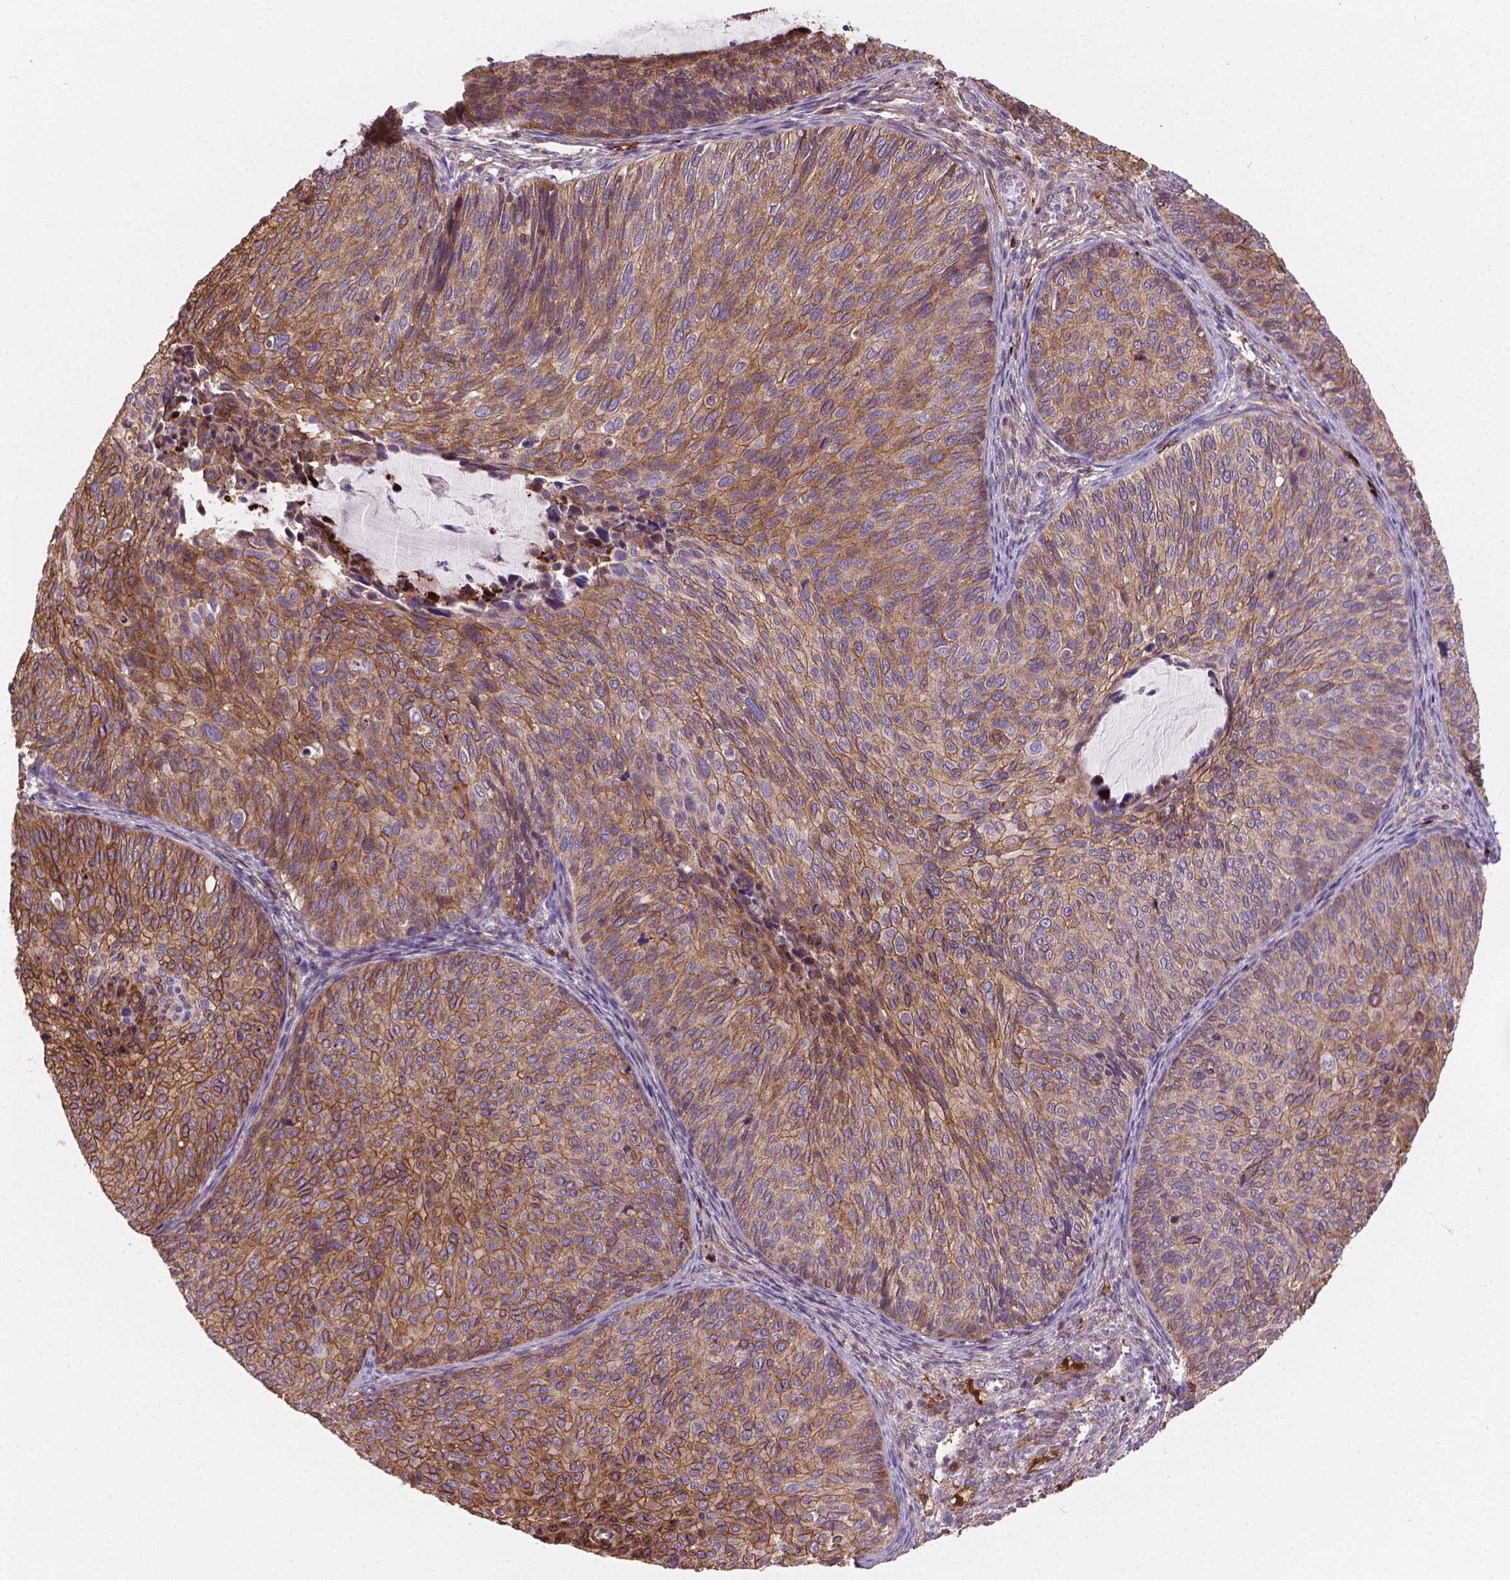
{"staining": {"intensity": "moderate", "quantity": ">75%", "location": "cytoplasmic/membranous"}, "tissue": "cervical cancer", "cell_type": "Tumor cells", "image_type": "cancer", "snomed": [{"axis": "morphology", "description": "Squamous cell carcinoma, NOS"}, {"axis": "topography", "description": "Cervix"}], "caption": "Tumor cells show moderate cytoplasmic/membranous expression in approximately >75% of cells in cervical squamous cell carcinoma.", "gene": "TCAF1", "patient": {"sex": "female", "age": 36}}